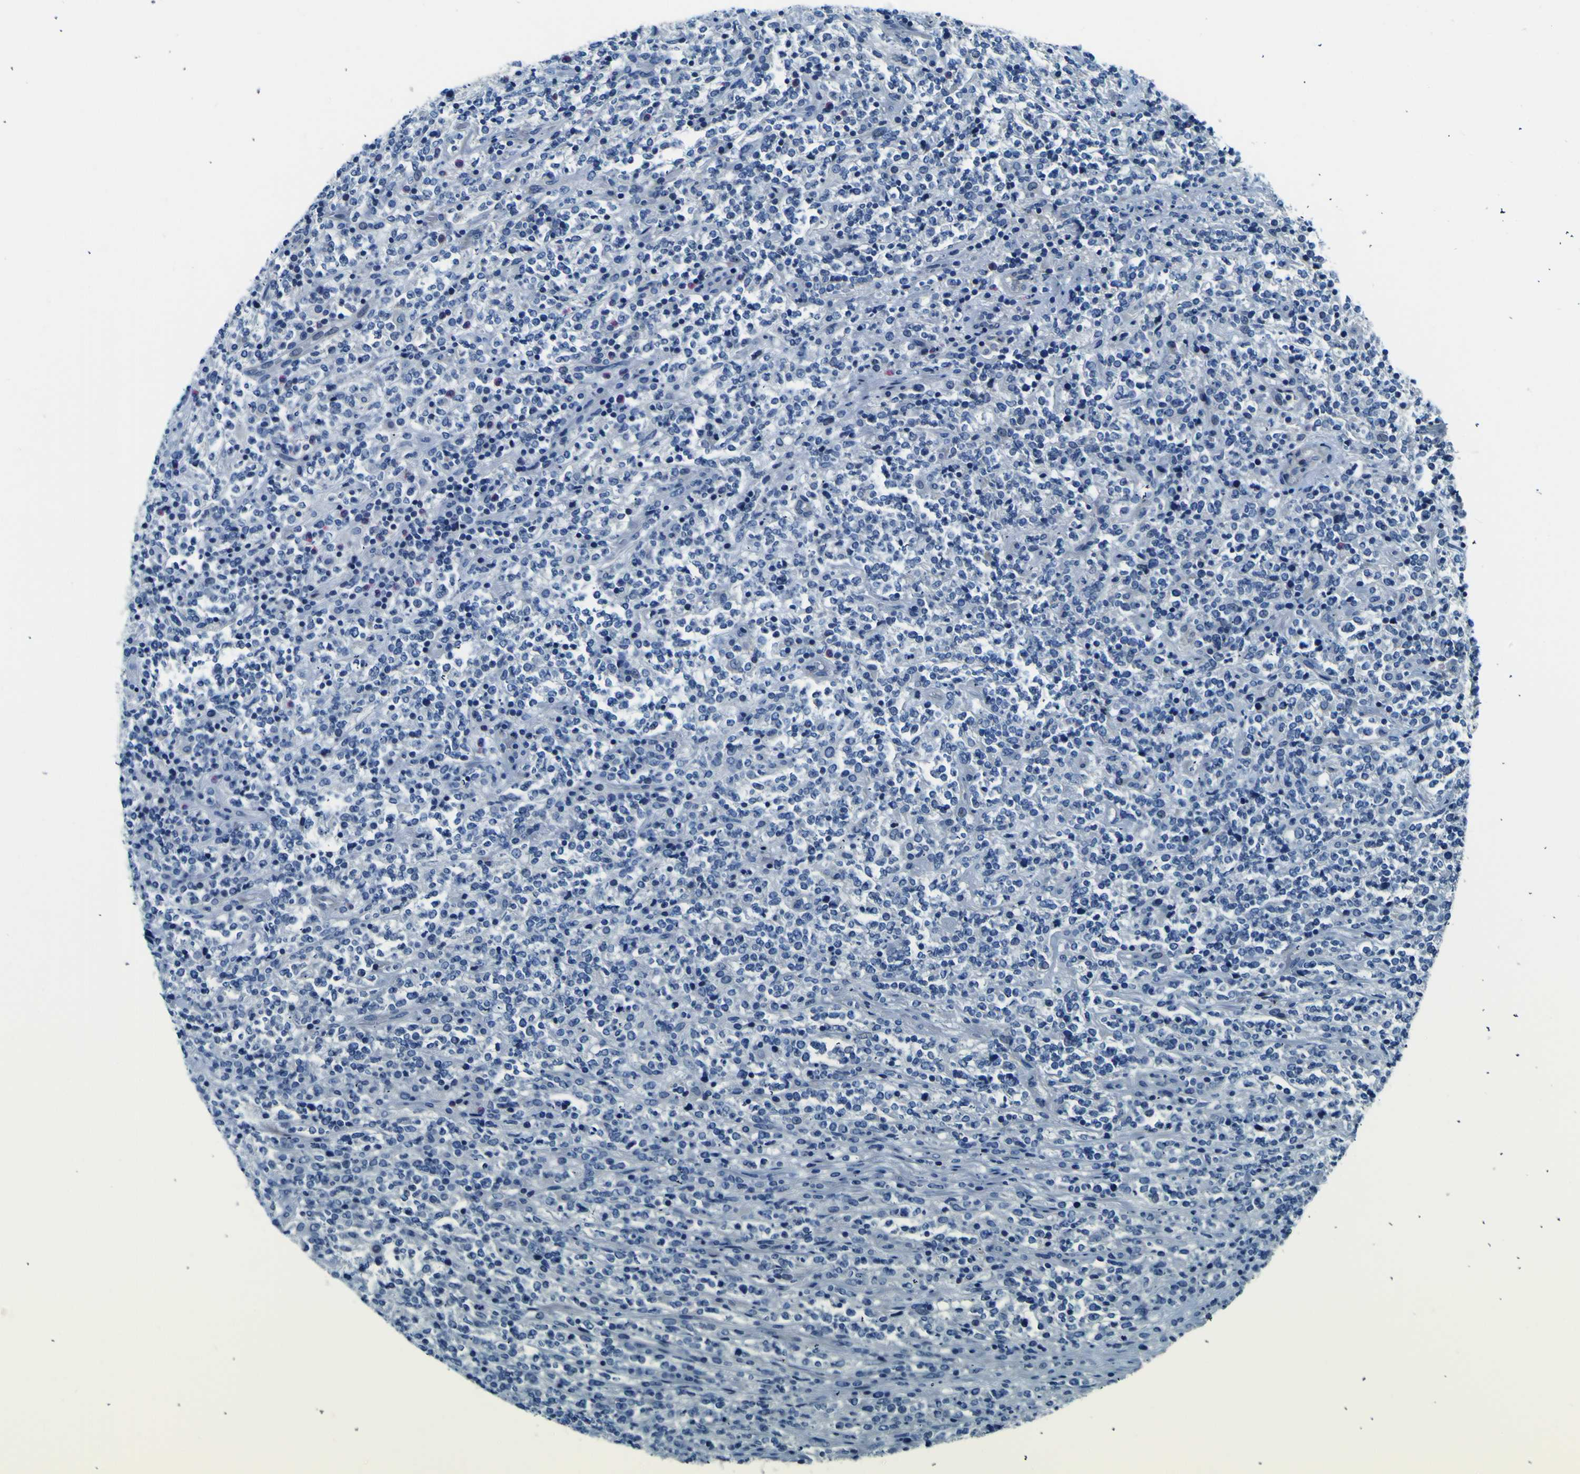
{"staining": {"intensity": "negative", "quantity": "none", "location": "none"}, "tissue": "lymphoma", "cell_type": "Tumor cells", "image_type": "cancer", "snomed": [{"axis": "morphology", "description": "Malignant lymphoma, non-Hodgkin's type, High grade"}, {"axis": "topography", "description": "Soft tissue"}], "caption": "Malignant lymphoma, non-Hodgkin's type (high-grade) was stained to show a protein in brown. There is no significant expression in tumor cells.", "gene": "ADGRA2", "patient": {"sex": "male", "age": 18}}